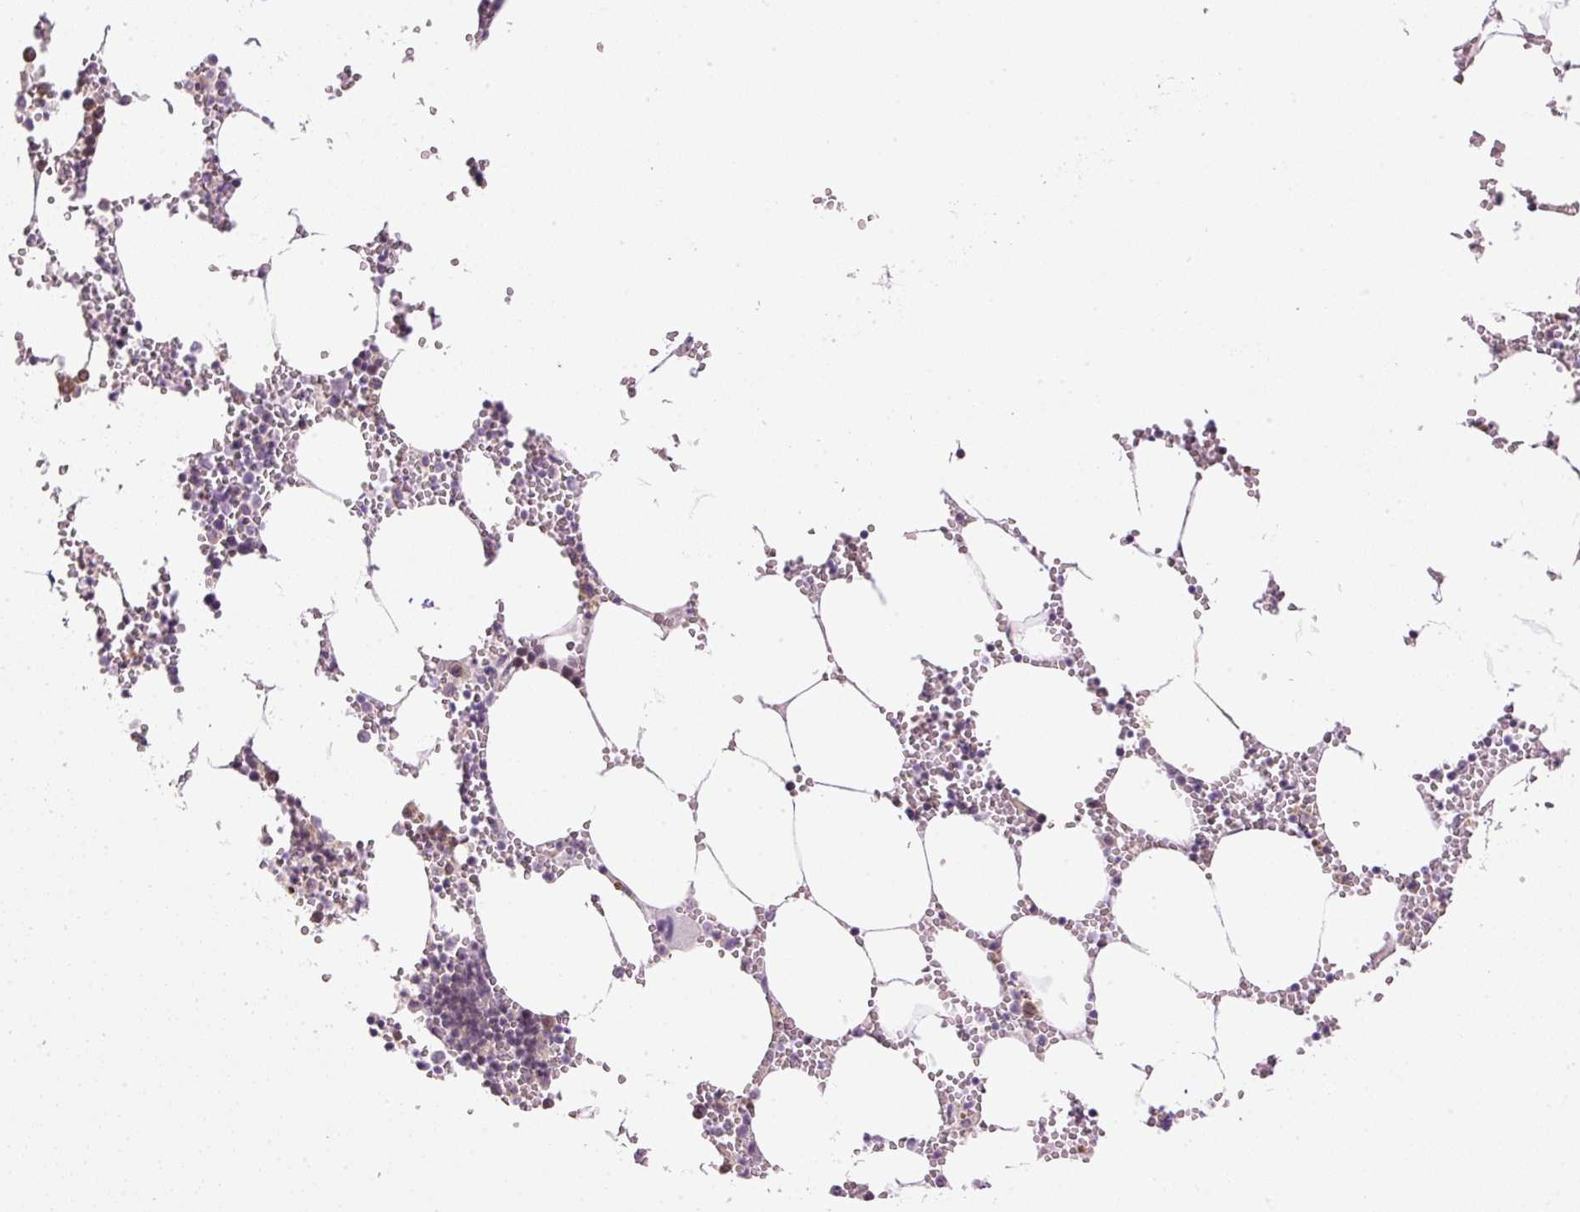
{"staining": {"intensity": "moderate", "quantity": "<25%", "location": "cytoplasmic/membranous"}, "tissue": "bone marrow", "cell_type": "Hematopoietic cells", "image_type": "normal", "snomed": [{"axis": "morphology", "description": "Normal tissue, NOS"}, {"axis": "topography", "description": "Bone marrow"}], "caption": "Protein staining of normal bone marrow exhibits moderate cytoplasmic/membranous staining in approximately <25% of hematopoietic cells. (Brightfield microscopy of DAB IHC at high magnification).", "gene": "MZT2A", "patient": {"sex": "male", "age": 54}}